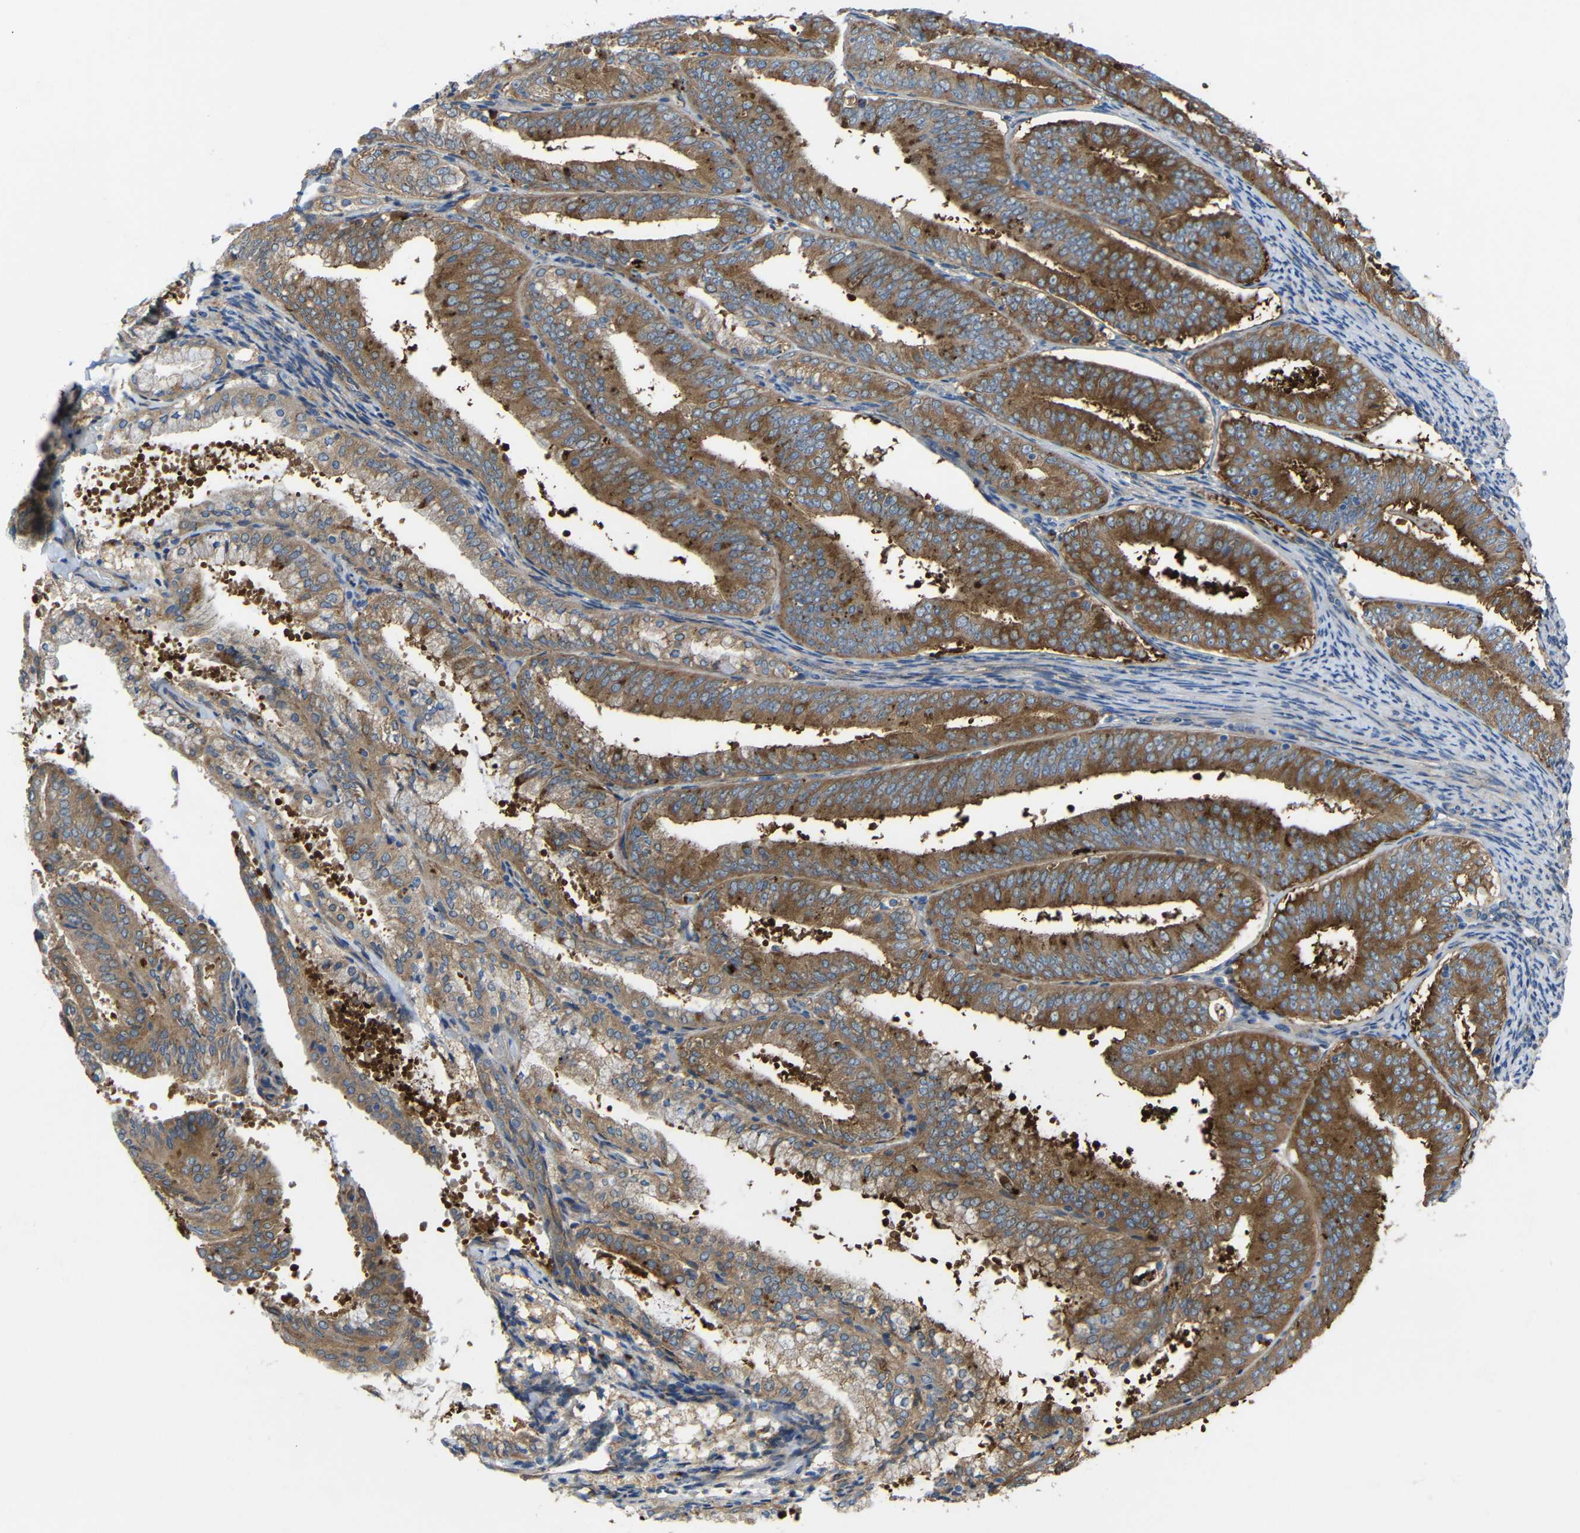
{"staining": {"intensity": "strong", "quantity": ">75%", "location": "cytoplasmic/membranous"}, "tissue": "endometrial cancer", "cell_type": "Tumor cells", "image_type": "cancer", "snomed": [{"axis": "morphology", "description": "Adenocarcinoma, NOS"}, {"axis": "topography", "description": "Endometrium"}], "caption": "Endometrial cancer was stained to show a protein in brown. There is high levels of strong cytoplasmic/membranous positivity in approximately >75% of tumor cells.", "gene": "SYPL1", "patient": {"sex": "female", "age": 63}}